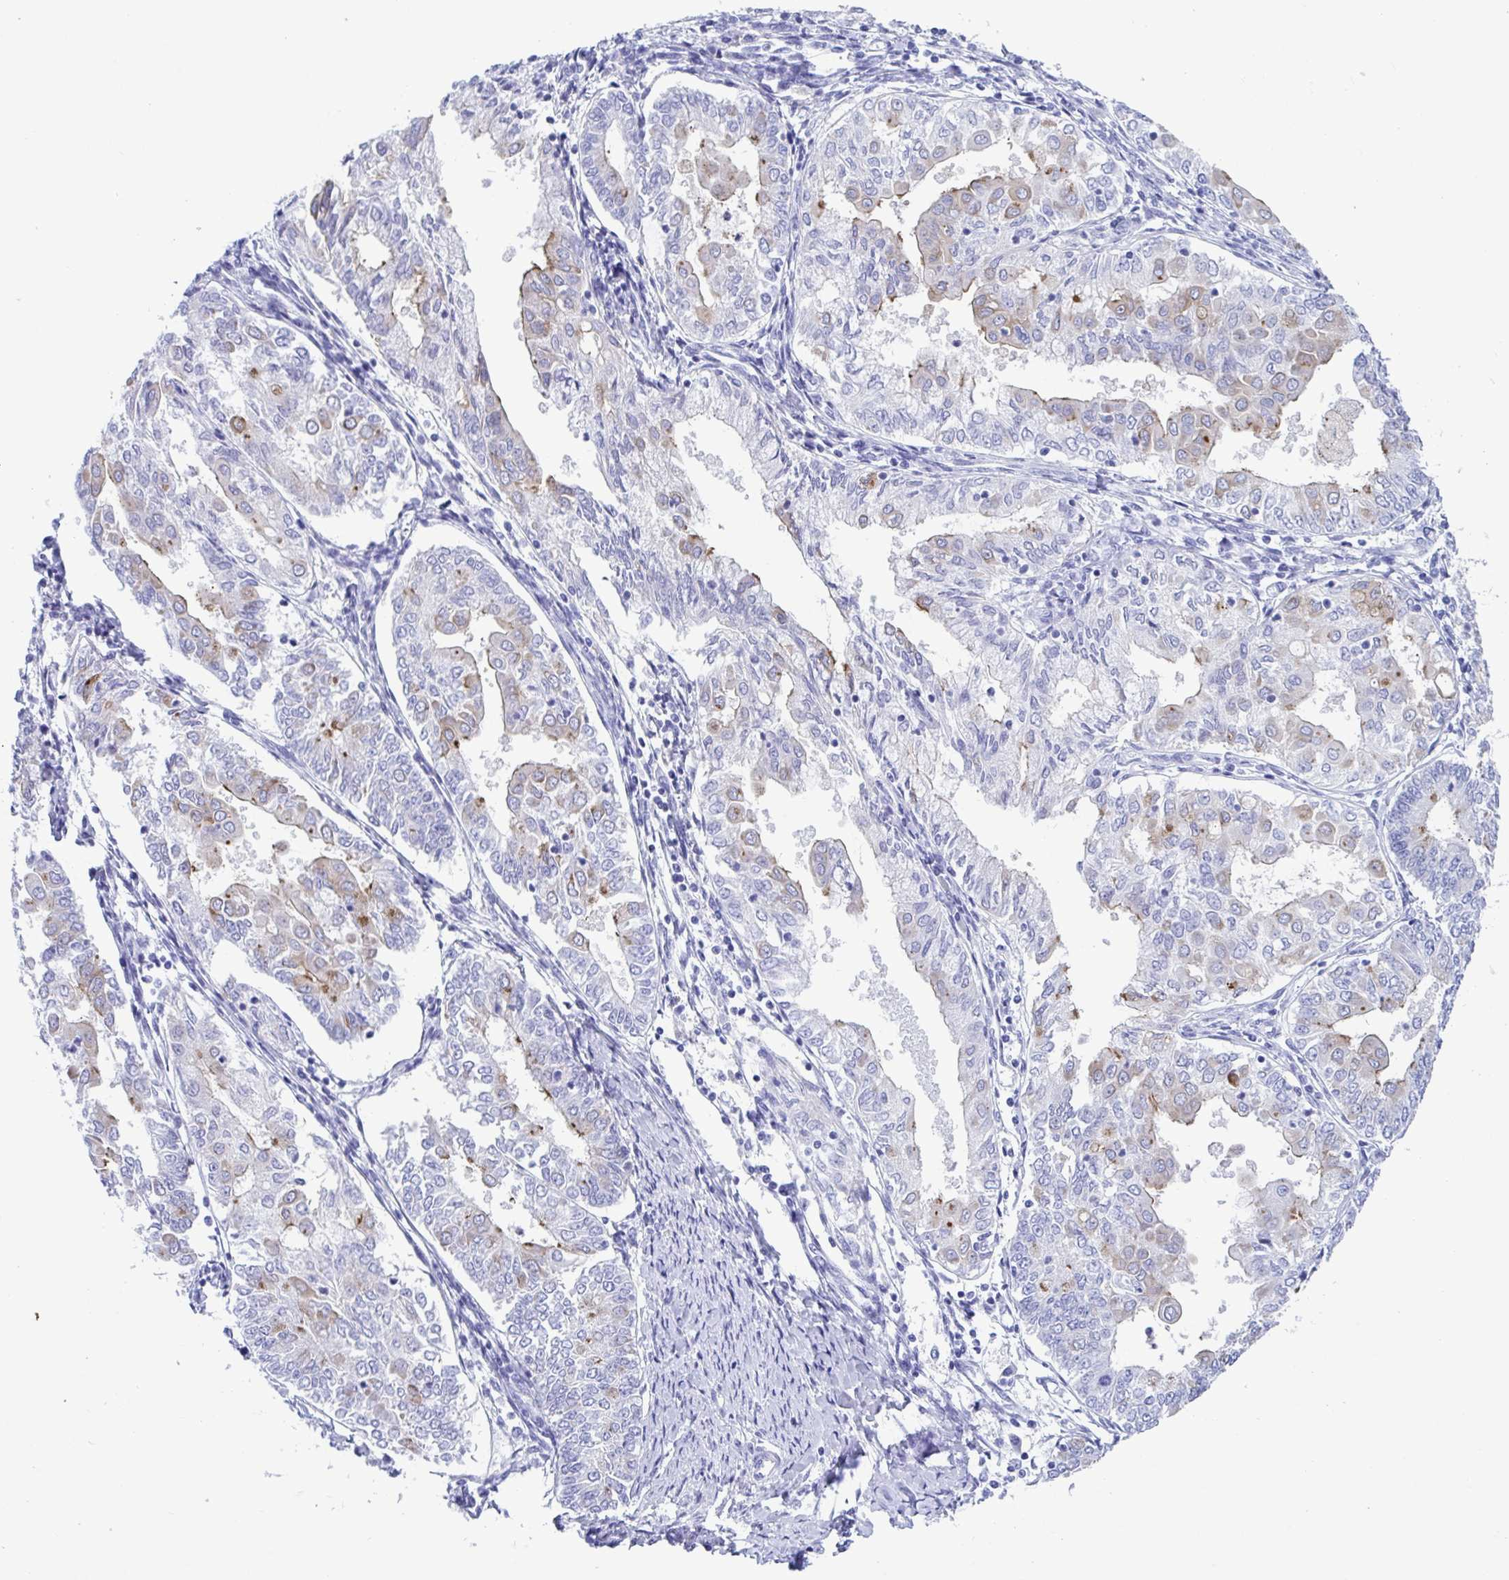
{"staining": {"intensity": "moderate", "quantity": "<25%", "location": "cytoplasmic/membranous"}, "tissue": "endometrial cancer", "cell_type": "Tumor cells", "image_type": "cancer", "snomed": [{"axis": "morphology", "description": "Adenocarcinoma, NOS"}, {"axis": "topography", "description": "Endometrium"}], "caption": "The image shows a brown stain indicating the presence of a protein in the cytoplasmic/membranous of tumor cells in endometrial cancer. (Stains: DAB (3,3'-diaminobenzidine) in brown, nuclei in blue, Microscopy: brightfield microscopy at high magnification).", "gene": "TTC30B", "patient": {"sex": "female", "age": 68}}